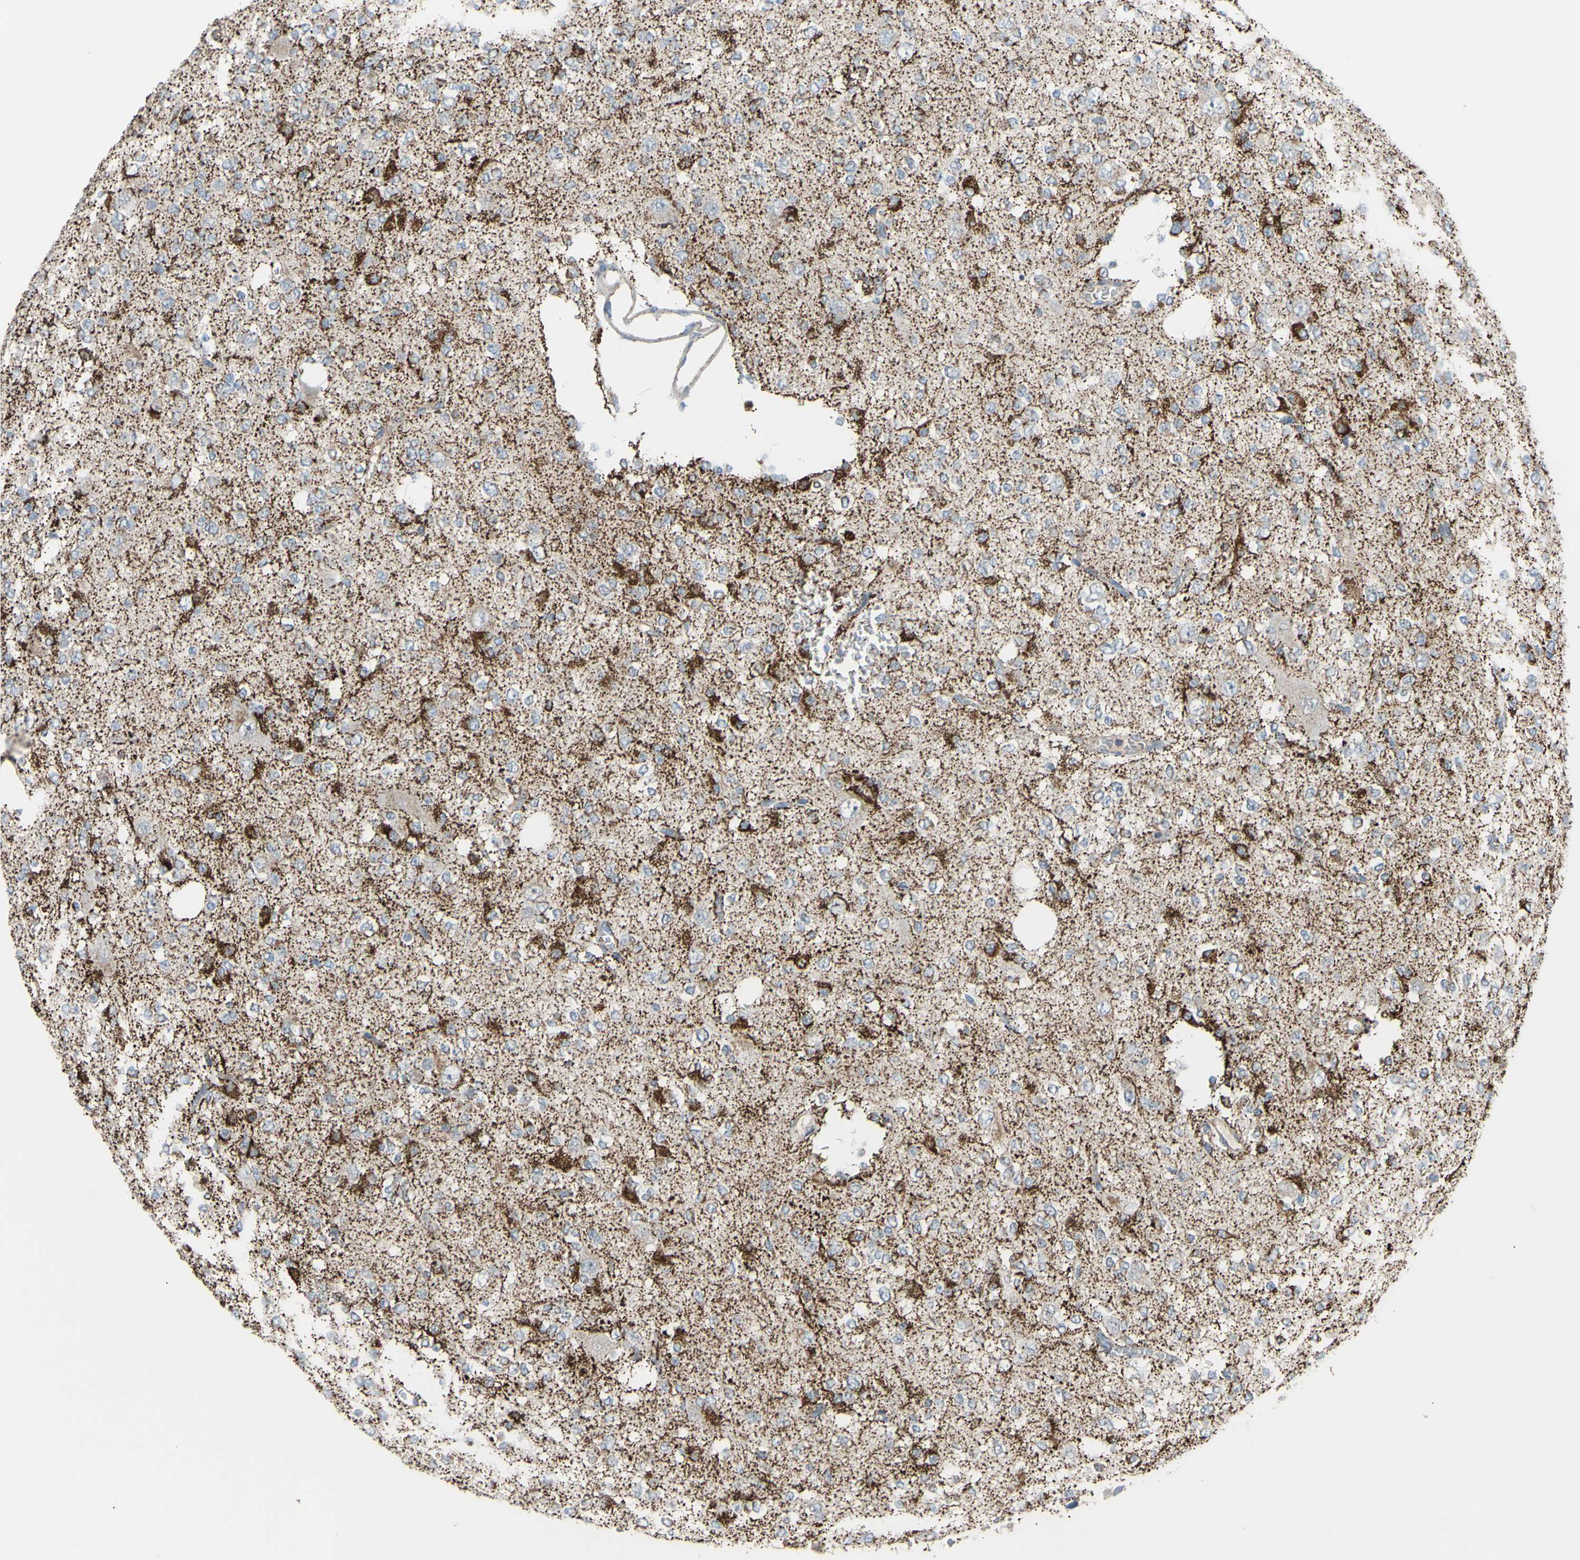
{"staining": {"intensity": "weak", "quantity": "25%-75%", "location": "cytoplasmic/membranous"}, "tissue": "glioma", "cell_type": "Tumor cells", "image_type": "cancer", "snomed": [{"axis": "morphology", "description": "Glioma, malignant, Low grade"}, {"axis": "topography", "description": "Brain"}], "caption": "DAB immunohistochemical staining of human glioma displays weak cytoplasmic/membranous protein staining in approximately 25%-75% of tumor cells. (Stains: DAB in brown, nuclei in blue, Microscopy: brightfield microscopy at high magnification).", "gene": "GLT8D1", "patient": {"sex": "male", "age": 38}}